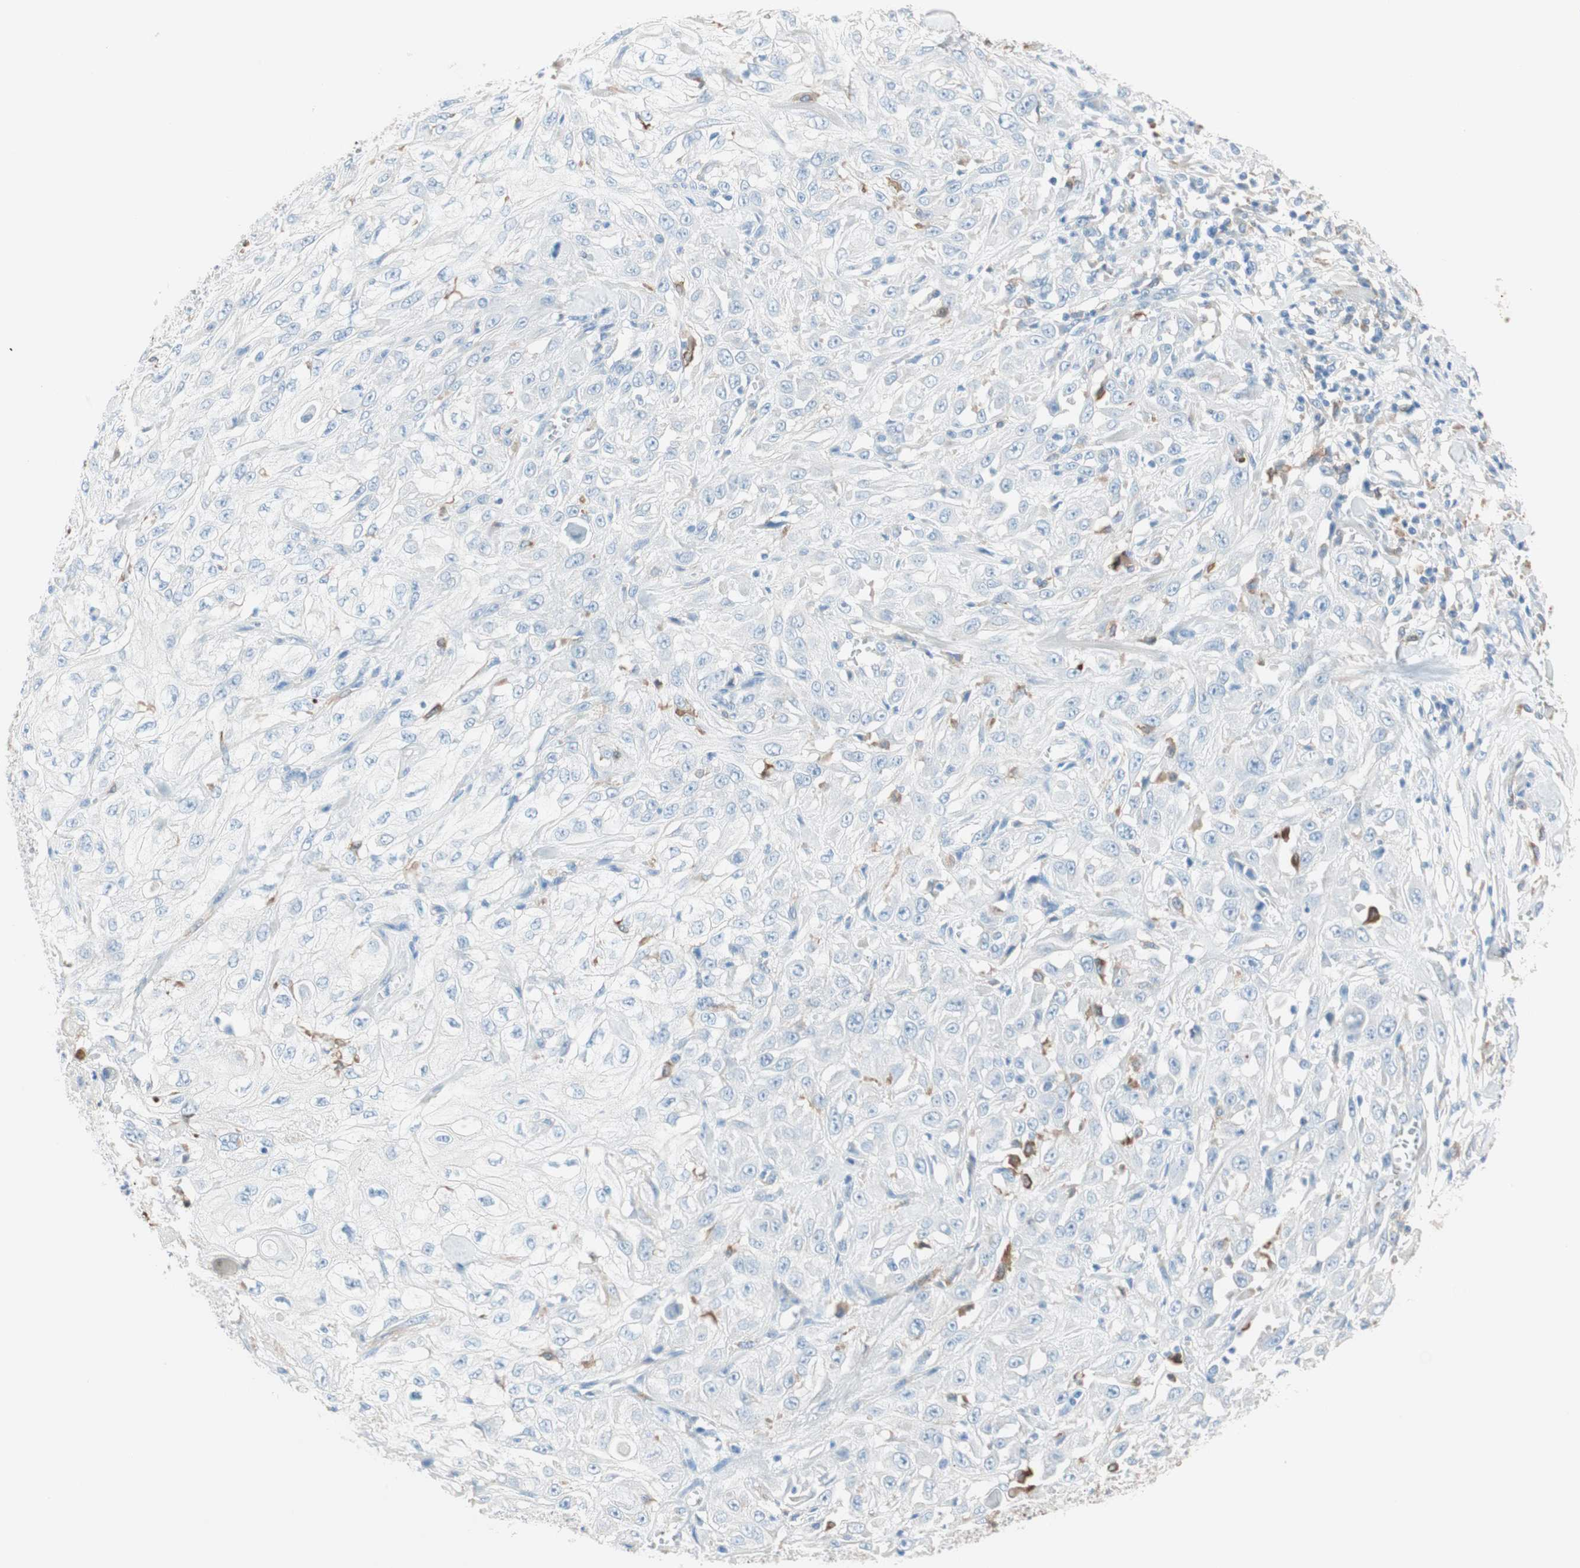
{"staining": {"intensity": "negative", "quantity": "none", "location": "none"}, "tissue": "skin cancer", "cell_type": "Tumor cells", "image_type": "cancer", "snomed": [{"axis": "morphology", "description": "Squamous cell carcinoma, NOS"}, {"axis": "morphology", "description": "Squamous cell carcinoma, metastatic, NOS"}, {"axis": "topography", "description": "Skin"}, {"axis": "topography", "description": "Lymph node"}], "caption": "Immunohistochemistry (IHC) of skin metastatic squamous cell carcinoma exhibits no expression in tumor cells. (Stains: DAB (3,3'-diaminobenzidine) immunohistochemistry (IHC) with hematoxylin counter stain, Microscopy: brightfield microscopy at high magnification).", "gene": "GLUL", "patient": {"sex": "male", "age": 75}}